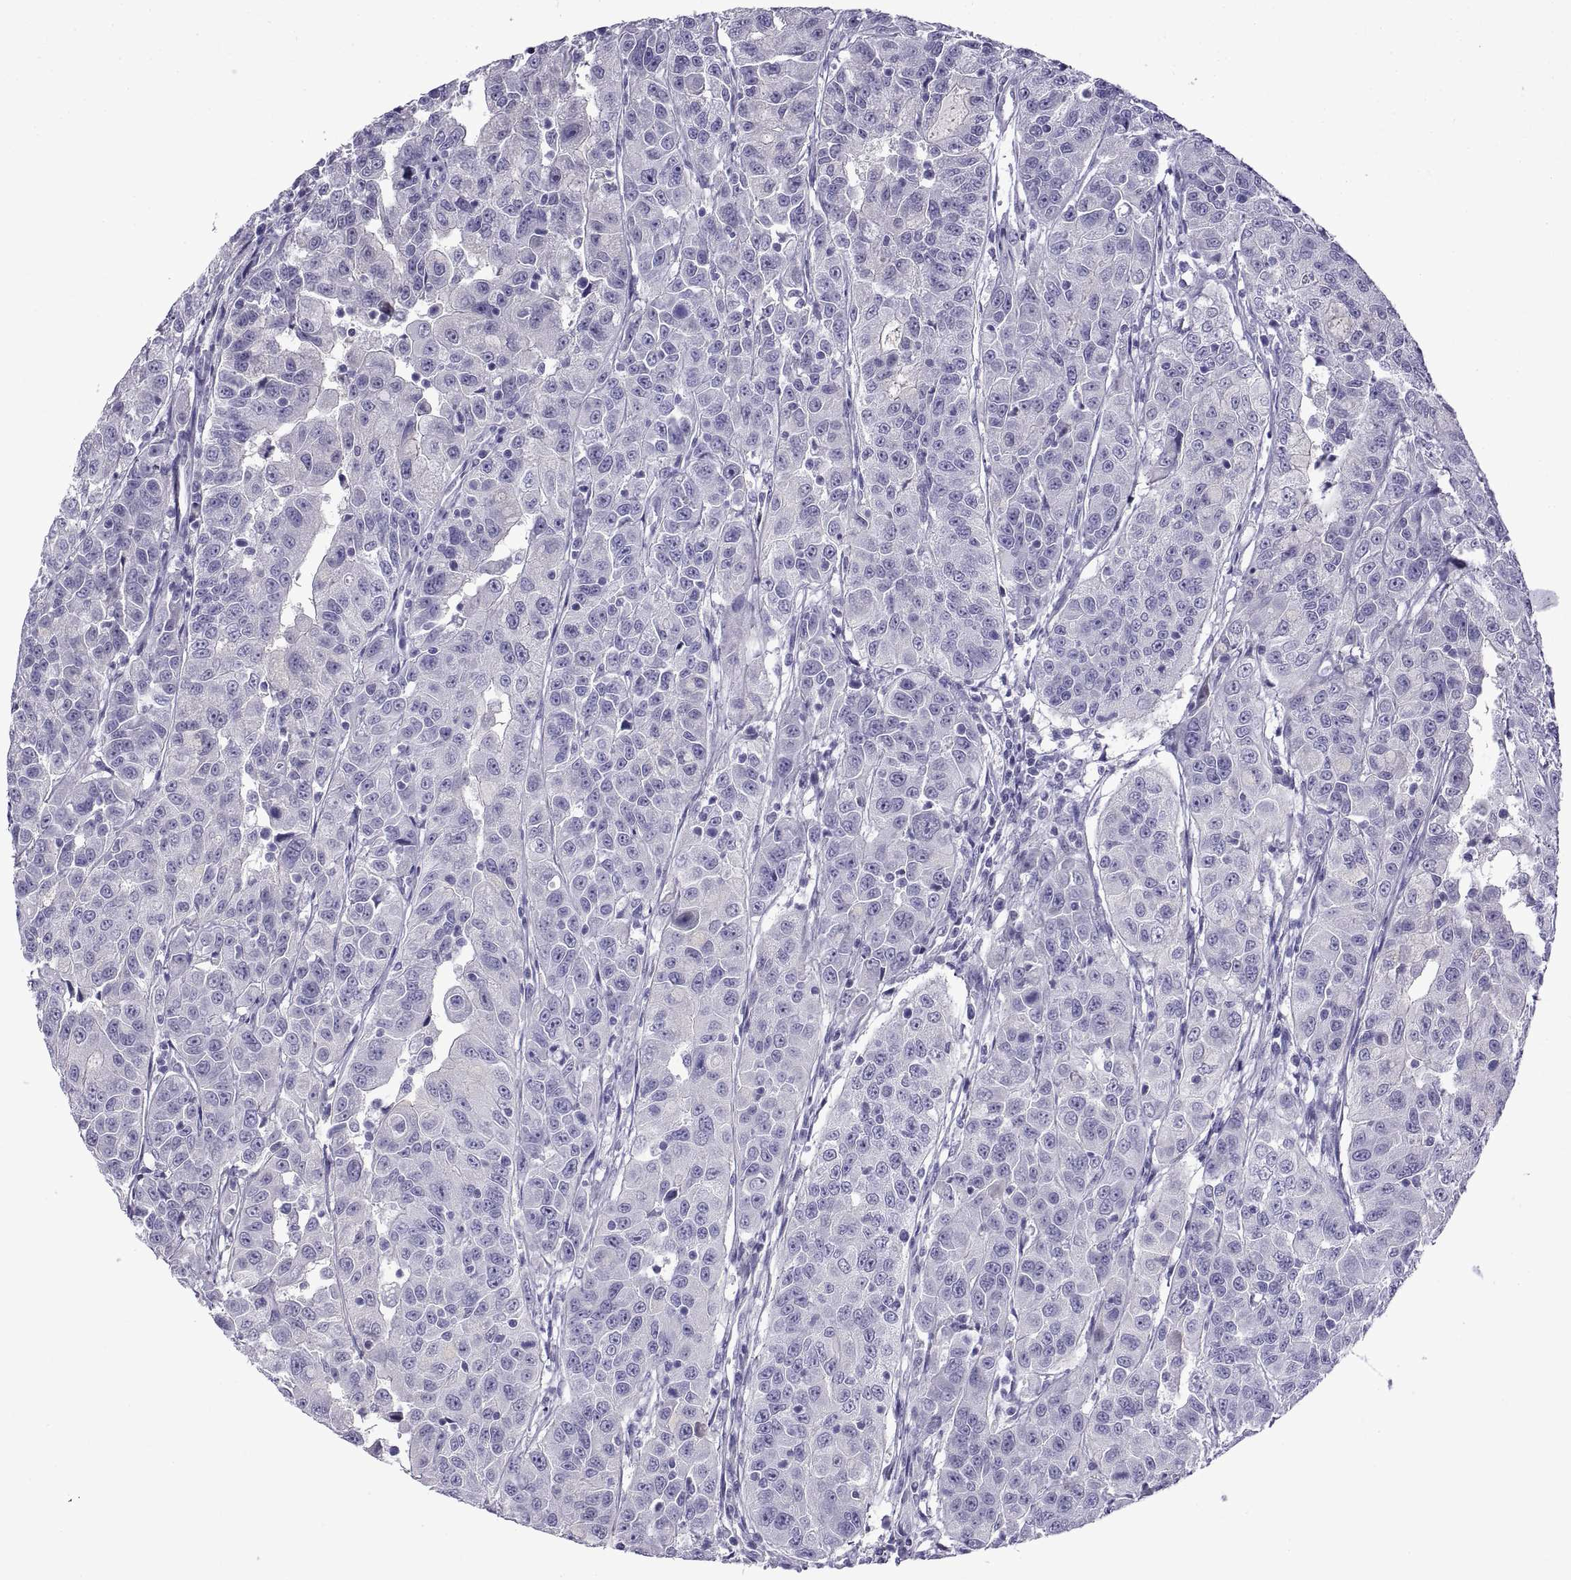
{"staining": {"intensity": "negative", "quantity": "none", "location": "none"}, "tissue": "urothelial cancer", "cell_type": "Tumor cells", "image_type": "cancer", "snomed": [{"axis": "morphology", "description": "Urothelial carcinoma, NOS"}, {"axis": "morphology", "description": "Urothelial carcinoma, High grade"}, {"axis": "topography", "description": "Urinary bladder"}], "caption": "This is a histopathology image of immunohistochemistry staining of high-grade urothelial carcinoma, which shows no staining in tumor cells.", "gene": "SPDYE1", "patient": {"sex": "female", "age": 73}}